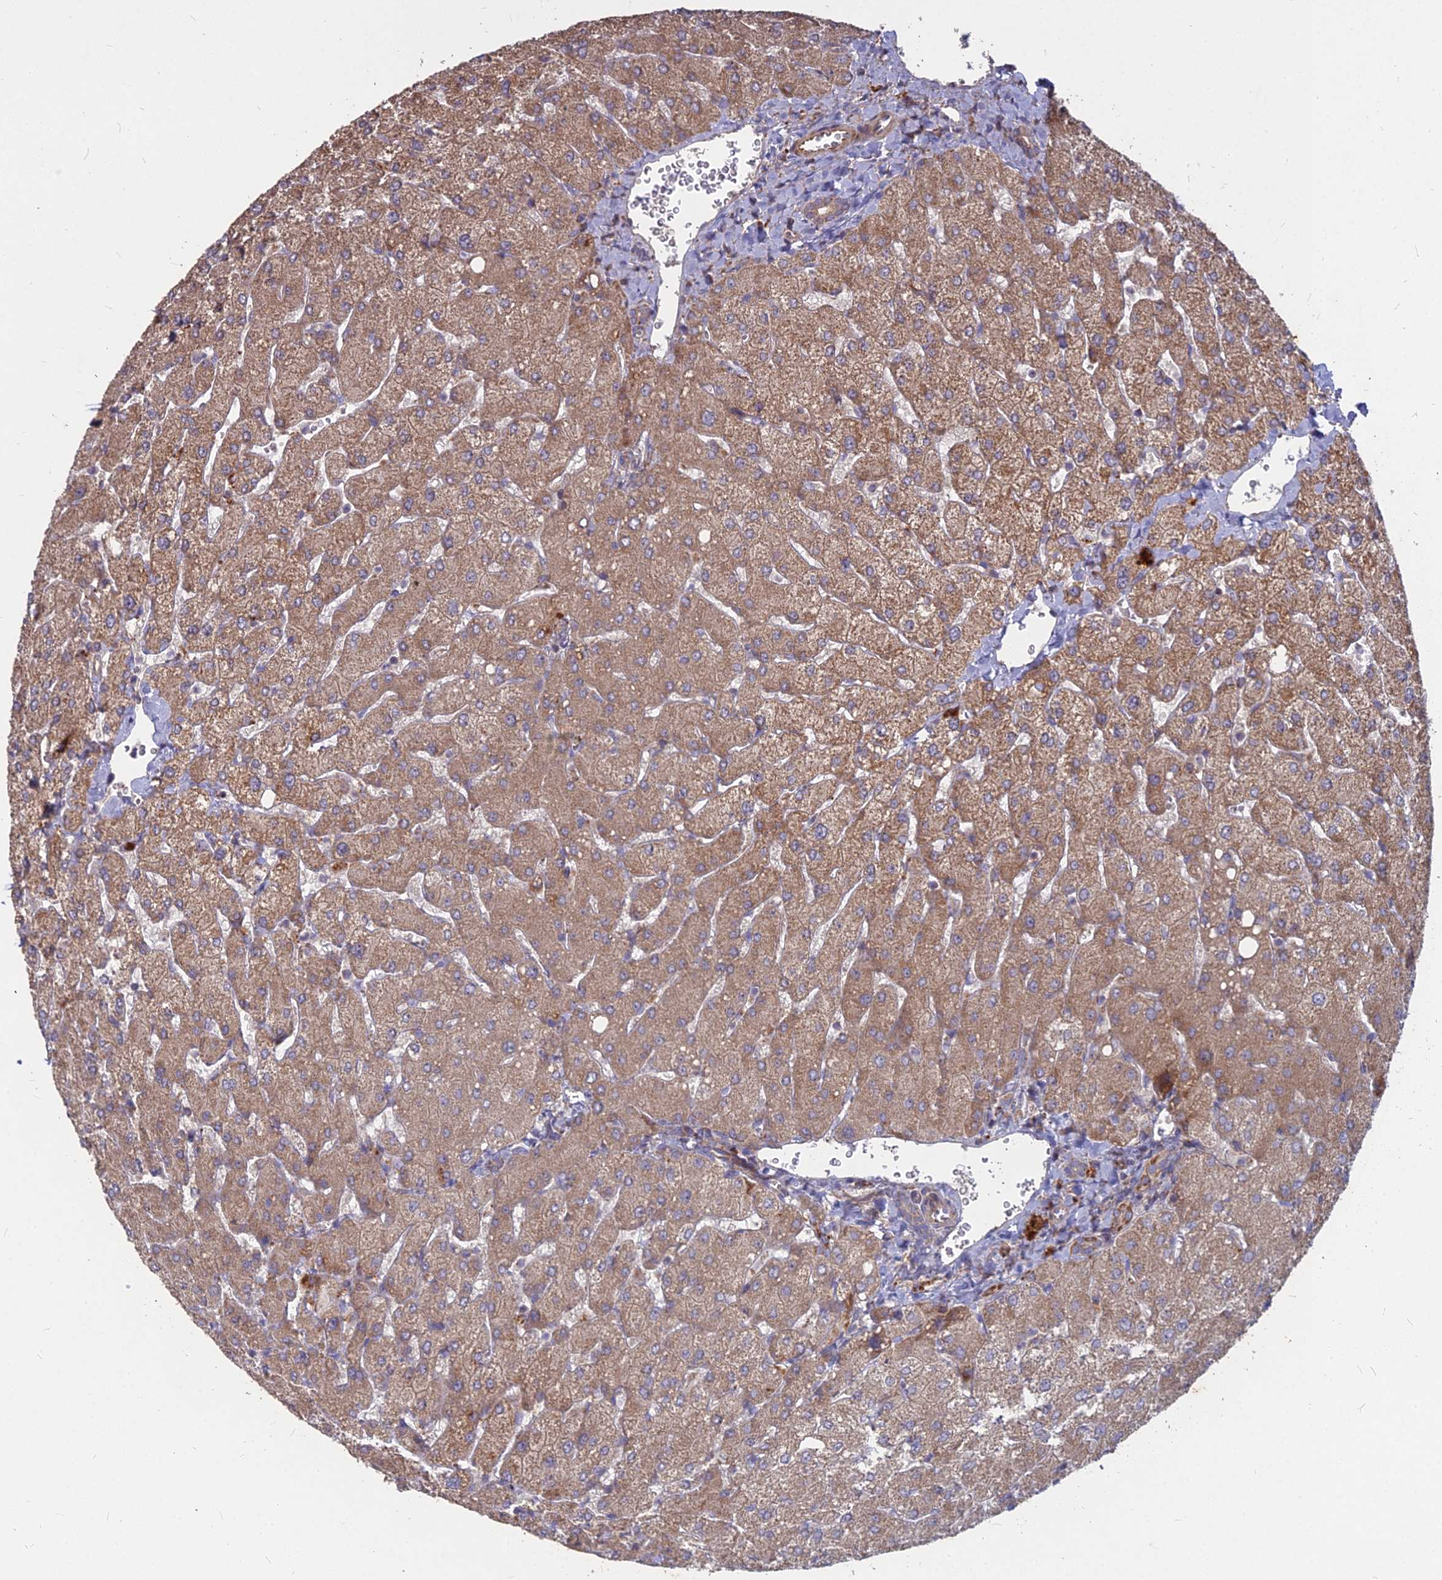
{"staining": {"intensity": "weak", "quantity": ">75%", "location": "cytoplasmic/membranous"}, "tissue": "liver", "cell_type": "Cholangiocytes", "image_type": "normal", "snomed": [{"axis": "morphology", "description": "Normal tissue, NOS"}, {"axis": "topography", "description": "Liver"}], "caption": "Immunohistochemical staining of normal liver shows weak cytoplasmic/membranous protein expression in approximately >75% of cholangiocytes.", "gene": "COX11", "patient": {"sex": "male", "age": 55}}